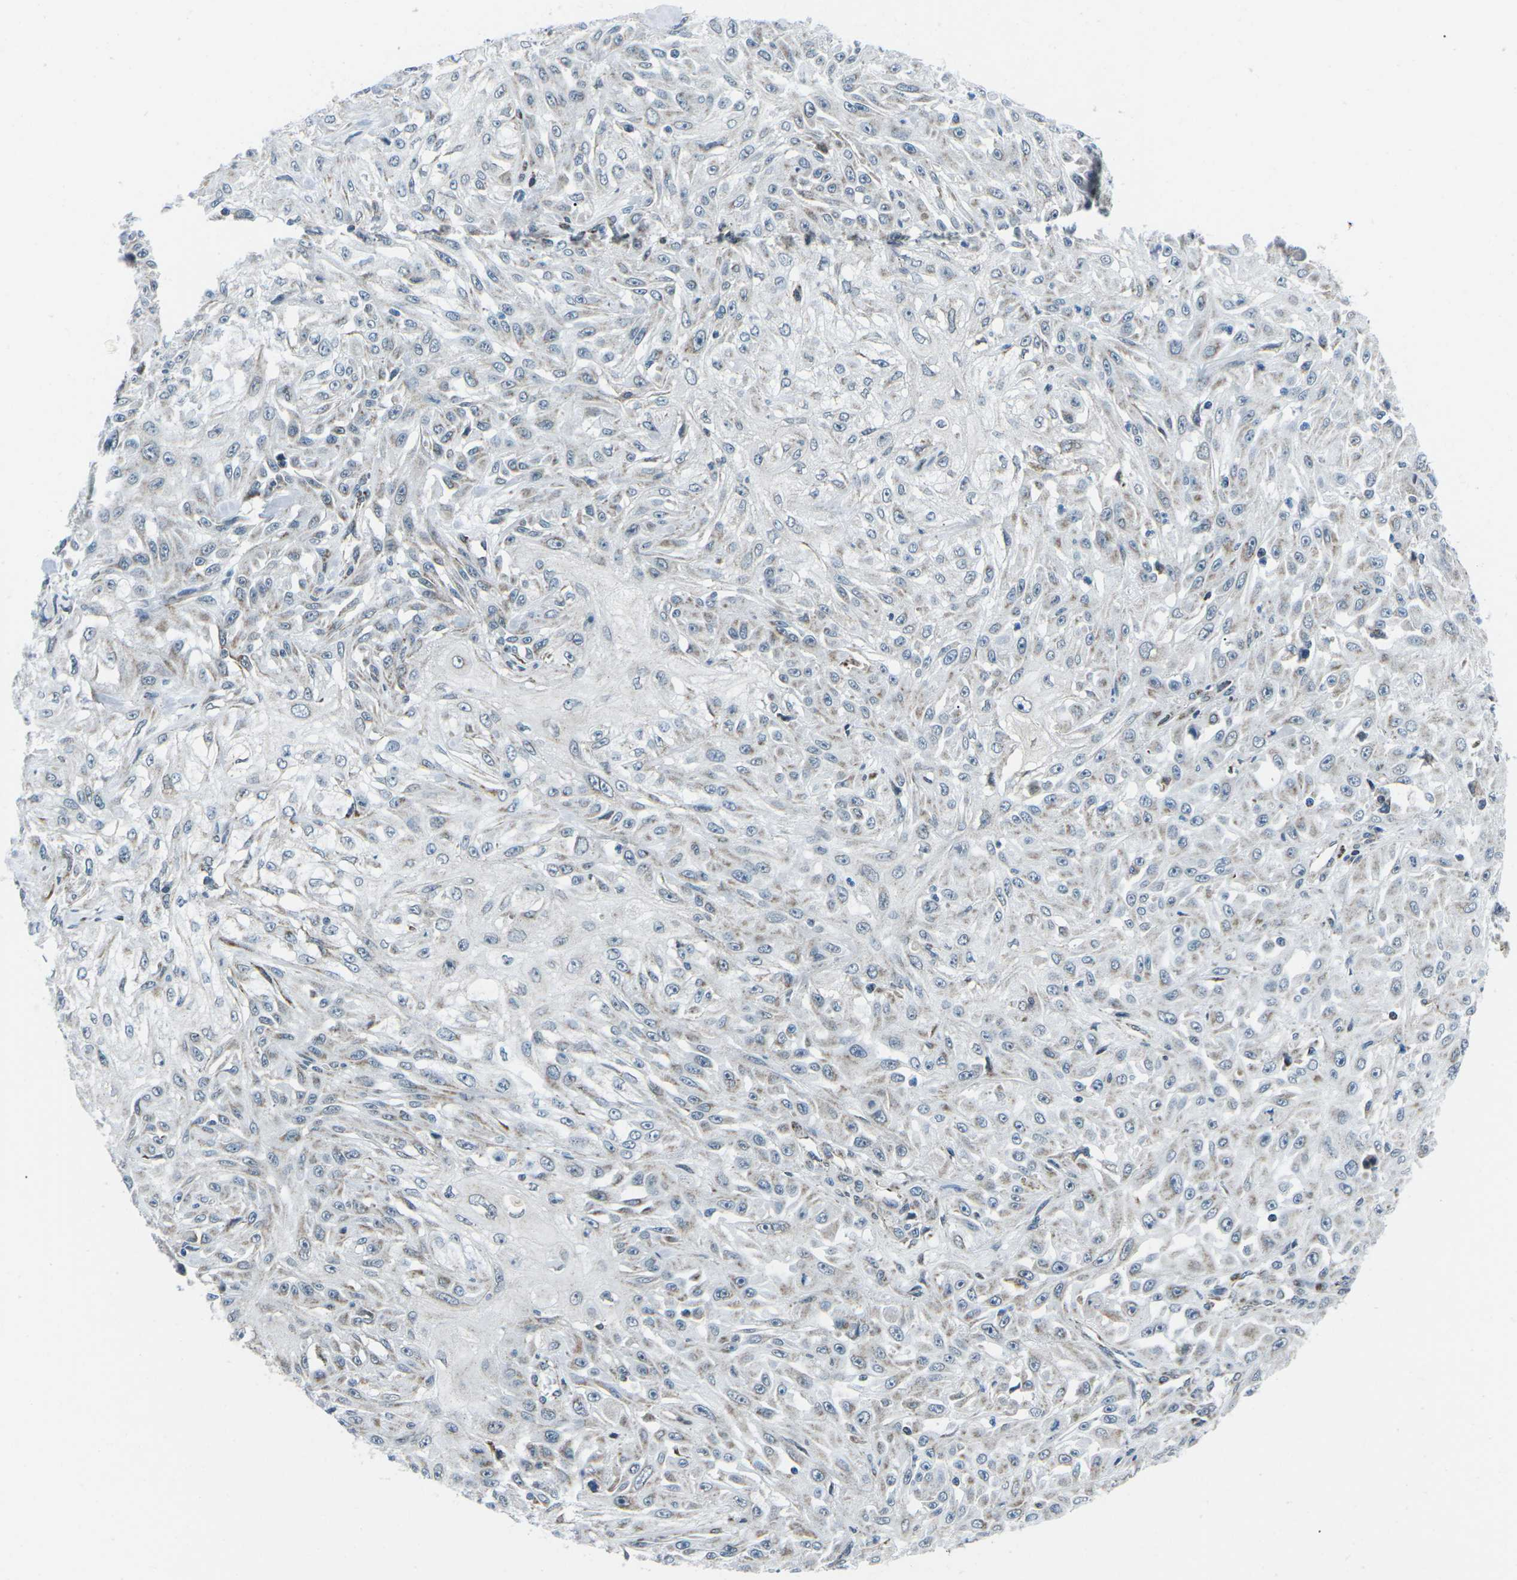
{"staining": {"intensity": "negative", "quantity": "none", "location": "none"}, "tissue": "skin cancer", "cell_type": "Tumor cells", "image_type": "cancer", "snomed": [{"axis": "morphology", "description": "Squamous cell carcinoma, NOS"}, {"axis": "morphology", "description": "Squamous cell carcinoma, metastatic, NOS"}, {"axis": "topography", "description": "Skin"}, {"axis": "topography", "description": "Lymph node"}], "caption": "The image exhibits no significant positivity in tumor cells of skin squamous cell carcinoma.", "gene": "RFESD", "patient": {"sex": "male", "age": 75}}